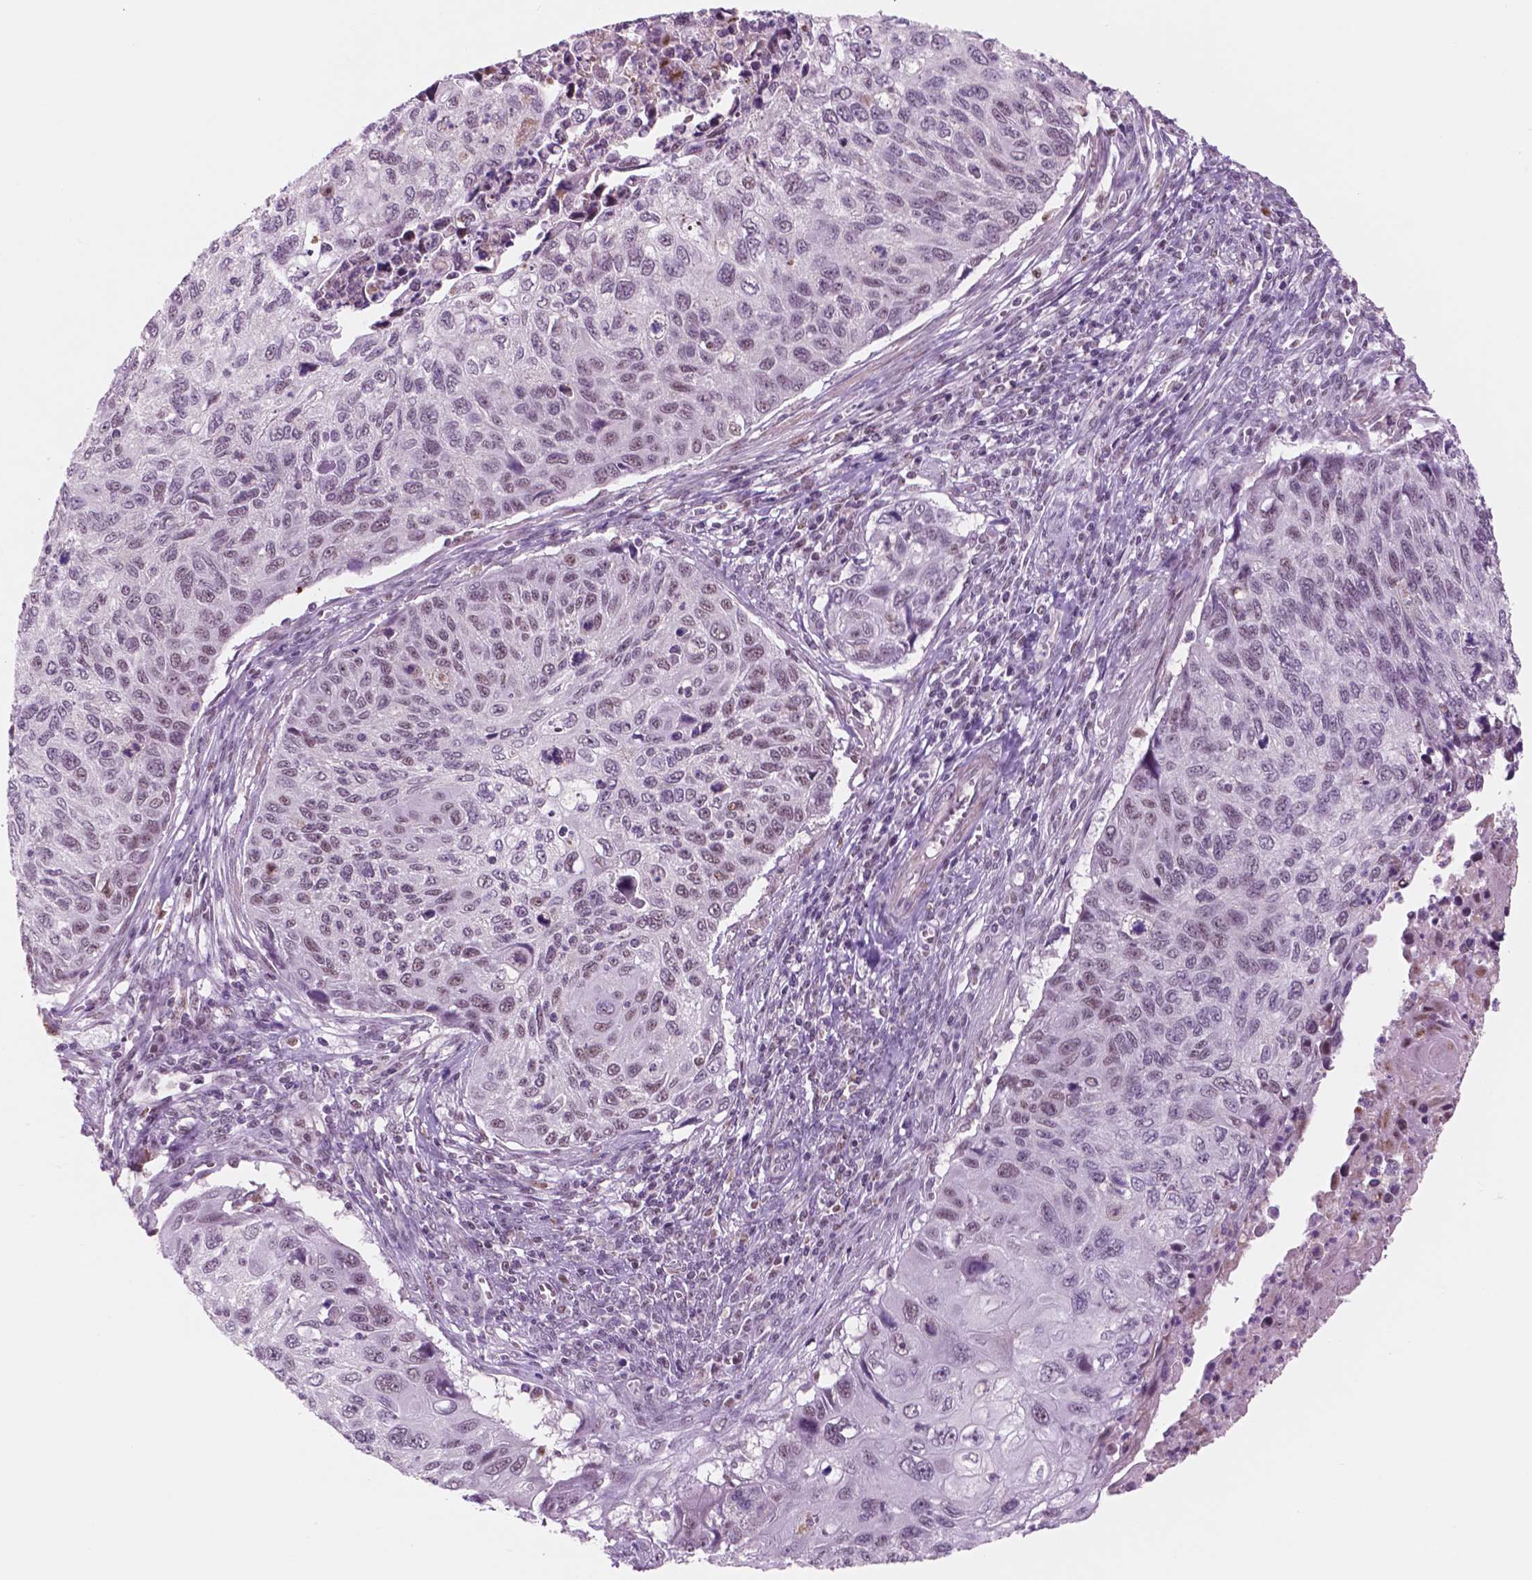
{"staining": {"intensity": "weak", "quantity": "25%-75%", "location": "nuclear"}, "tissue": "cervical cancer", "cell_type": "Tumor cells", "image_type": "cancer", "snomed": [{"axis": "morphology", "description": "Squamous cell carcinoma, NOS"}, {"axis": "topography", "description": "Cervix"}], "caption": "The histopathology image exhibits a brown stain indicating the presence of a protein in the nuclear of tumor cells in cervical cancer (squamous cell carcinoma).", "gene": "CTR9", "patient": {"sex": "female", "age": 70}}